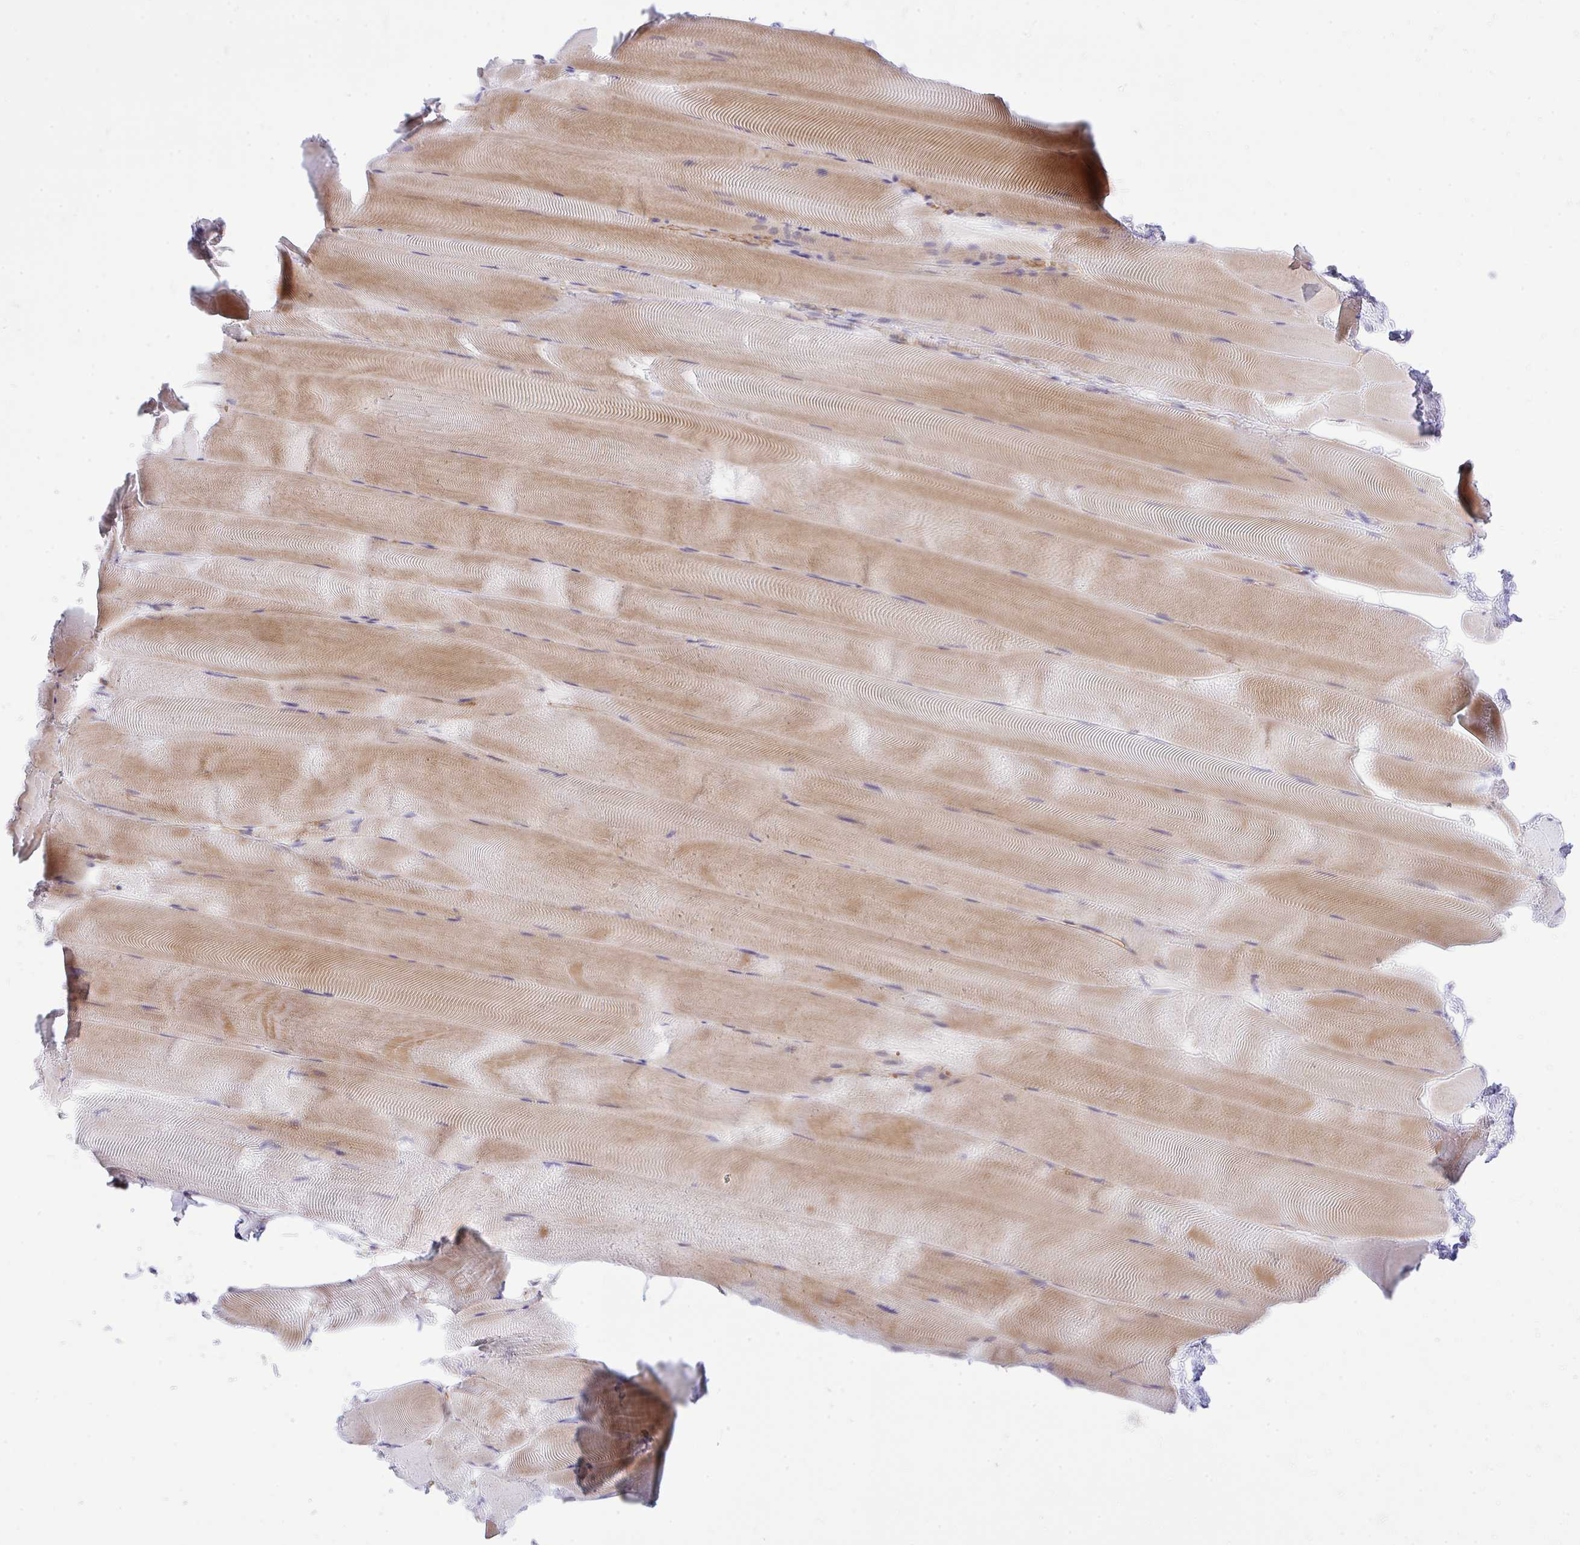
{"staining": {"intensity": "moderate", "quantity": "25%-75%", "location": "cytoplasmic/membranous"}, "tissue": "skeletal muscle", "cell_type": "Myocytes", "image_type": "normal", "snomed": [{"axis": "morphology", "description": "Normal tissue, NOS"}, {"axis": "topography", "description": "Skeletal muscle"}], "caption": "An immunohistochemistry micrograph of unremarkable tissue is shown. Protein staining in brown shows moderate cytoplasmic/membranous positivity in skeletal muscle within myocytes.", "gene": "EEF1A1", "patient": {"sex": "female", "age": 64}}